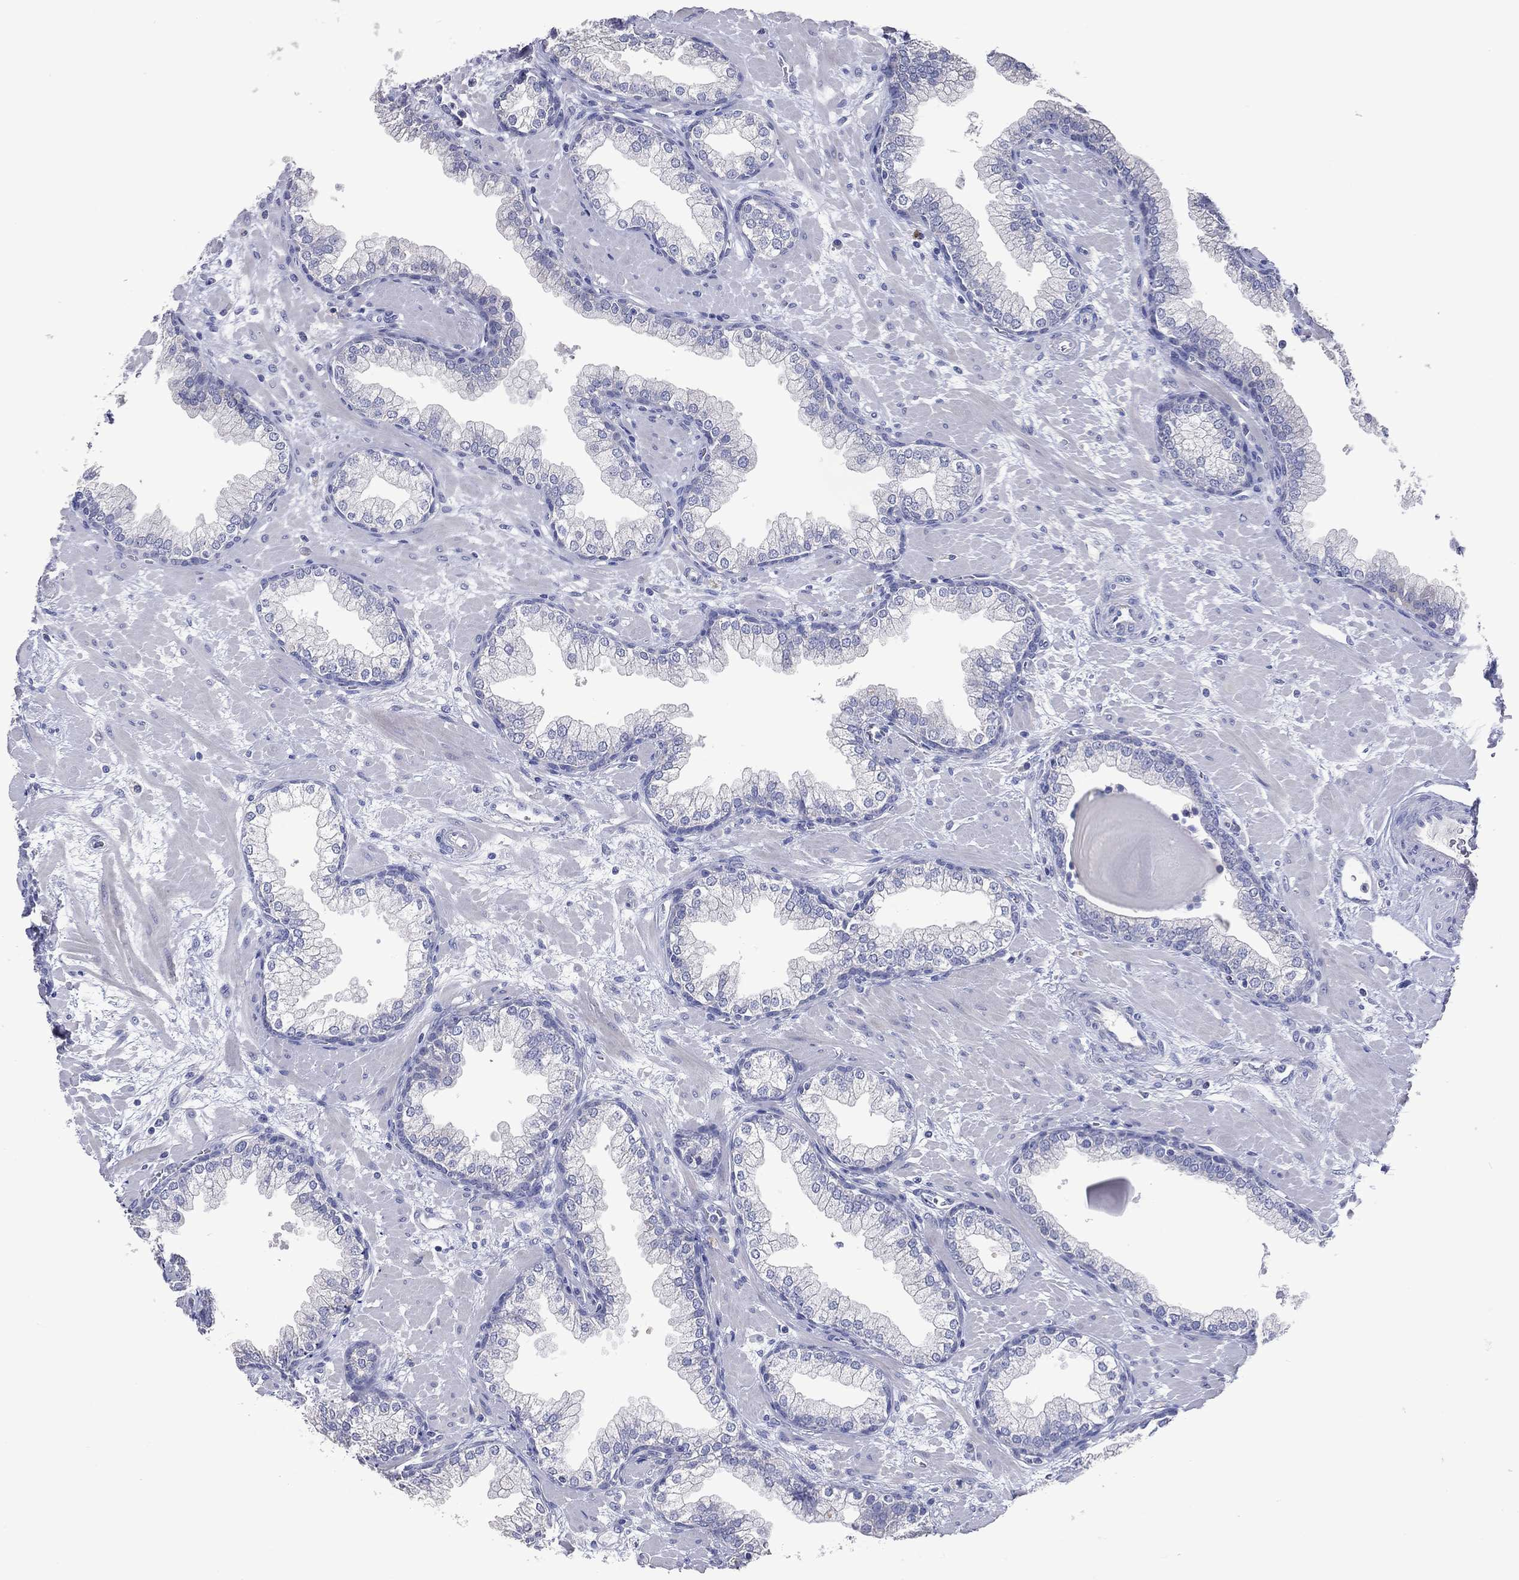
{"staining": {"intensity": "negative", "quantity": "none", "location": "none"}, "tissue": "prostate", "cell_type": "Glandular cells", "image_type": "normal", "snomed": [{"axis": "morphology", "description": "Normal tissue, NOS"}, {"axis": "topography", "description": "Prostate"}], "caption": "Photomicrograph shows no protein staining in glandular cells of unremarkable prostate.", "gene": "DNAH6", "patient": {"sex": "male", "age": 63}}